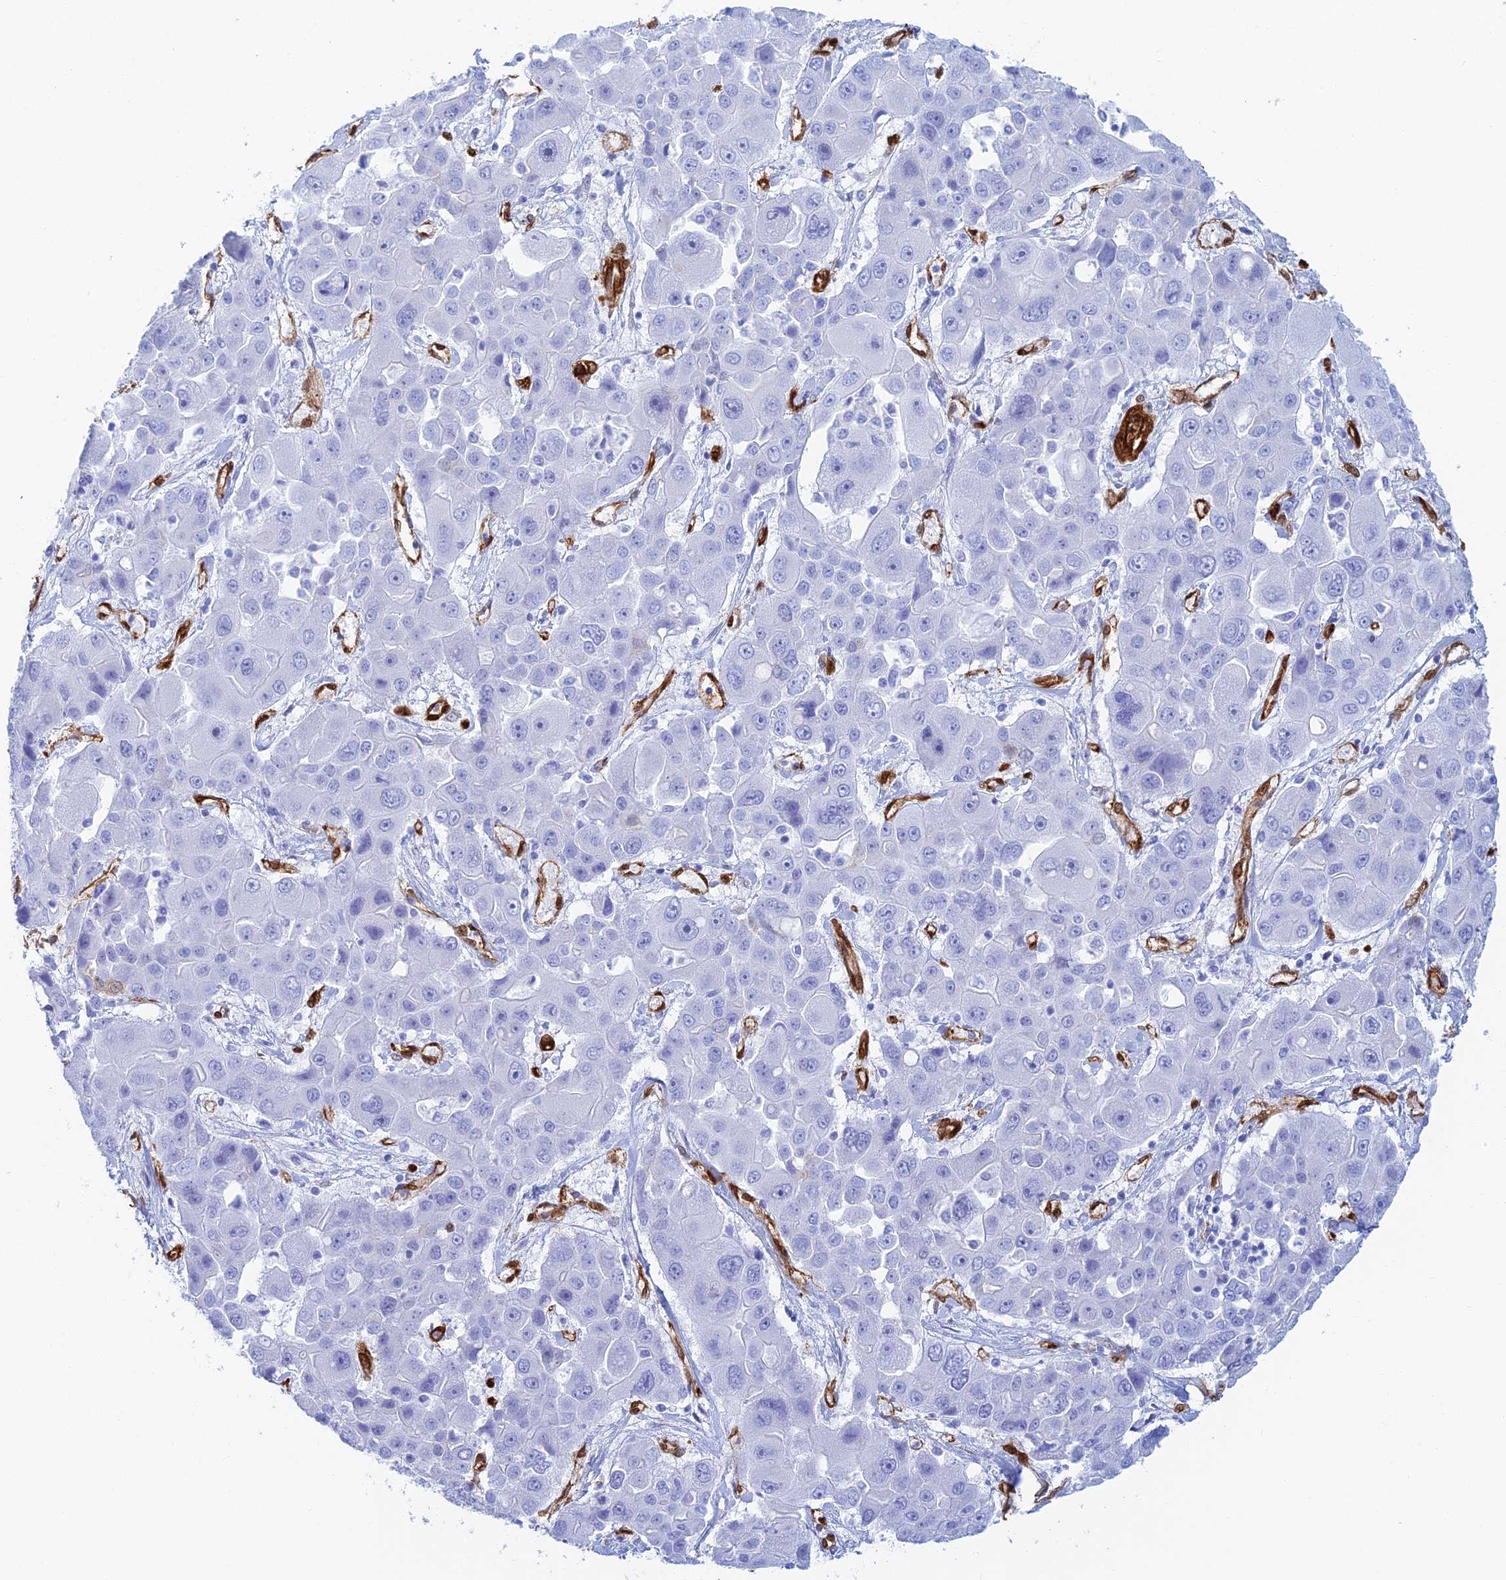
{"staining": {"intensity": "negative", "quantity": "none", "location": "none"}, "tissue": "liver cancer", "cell_type": "Tumor cells", "image_type": "cancer", "snomed": [{"axis": "morphology", "description": "Cholangiocarcinoma"}, {"axis": "topography", "description": "Liver"}], "caption": "Immunohistochemistry (IHC) micrograph of neoplastic tissue: human liver cancer (cholangiocarcinoma) stained with DAB (3,3'-diaminobenzidine) displays no significant protein expression in tumor cells.", "gene": "CRIP2", "patient": {"sex": "male", "age": 67}}